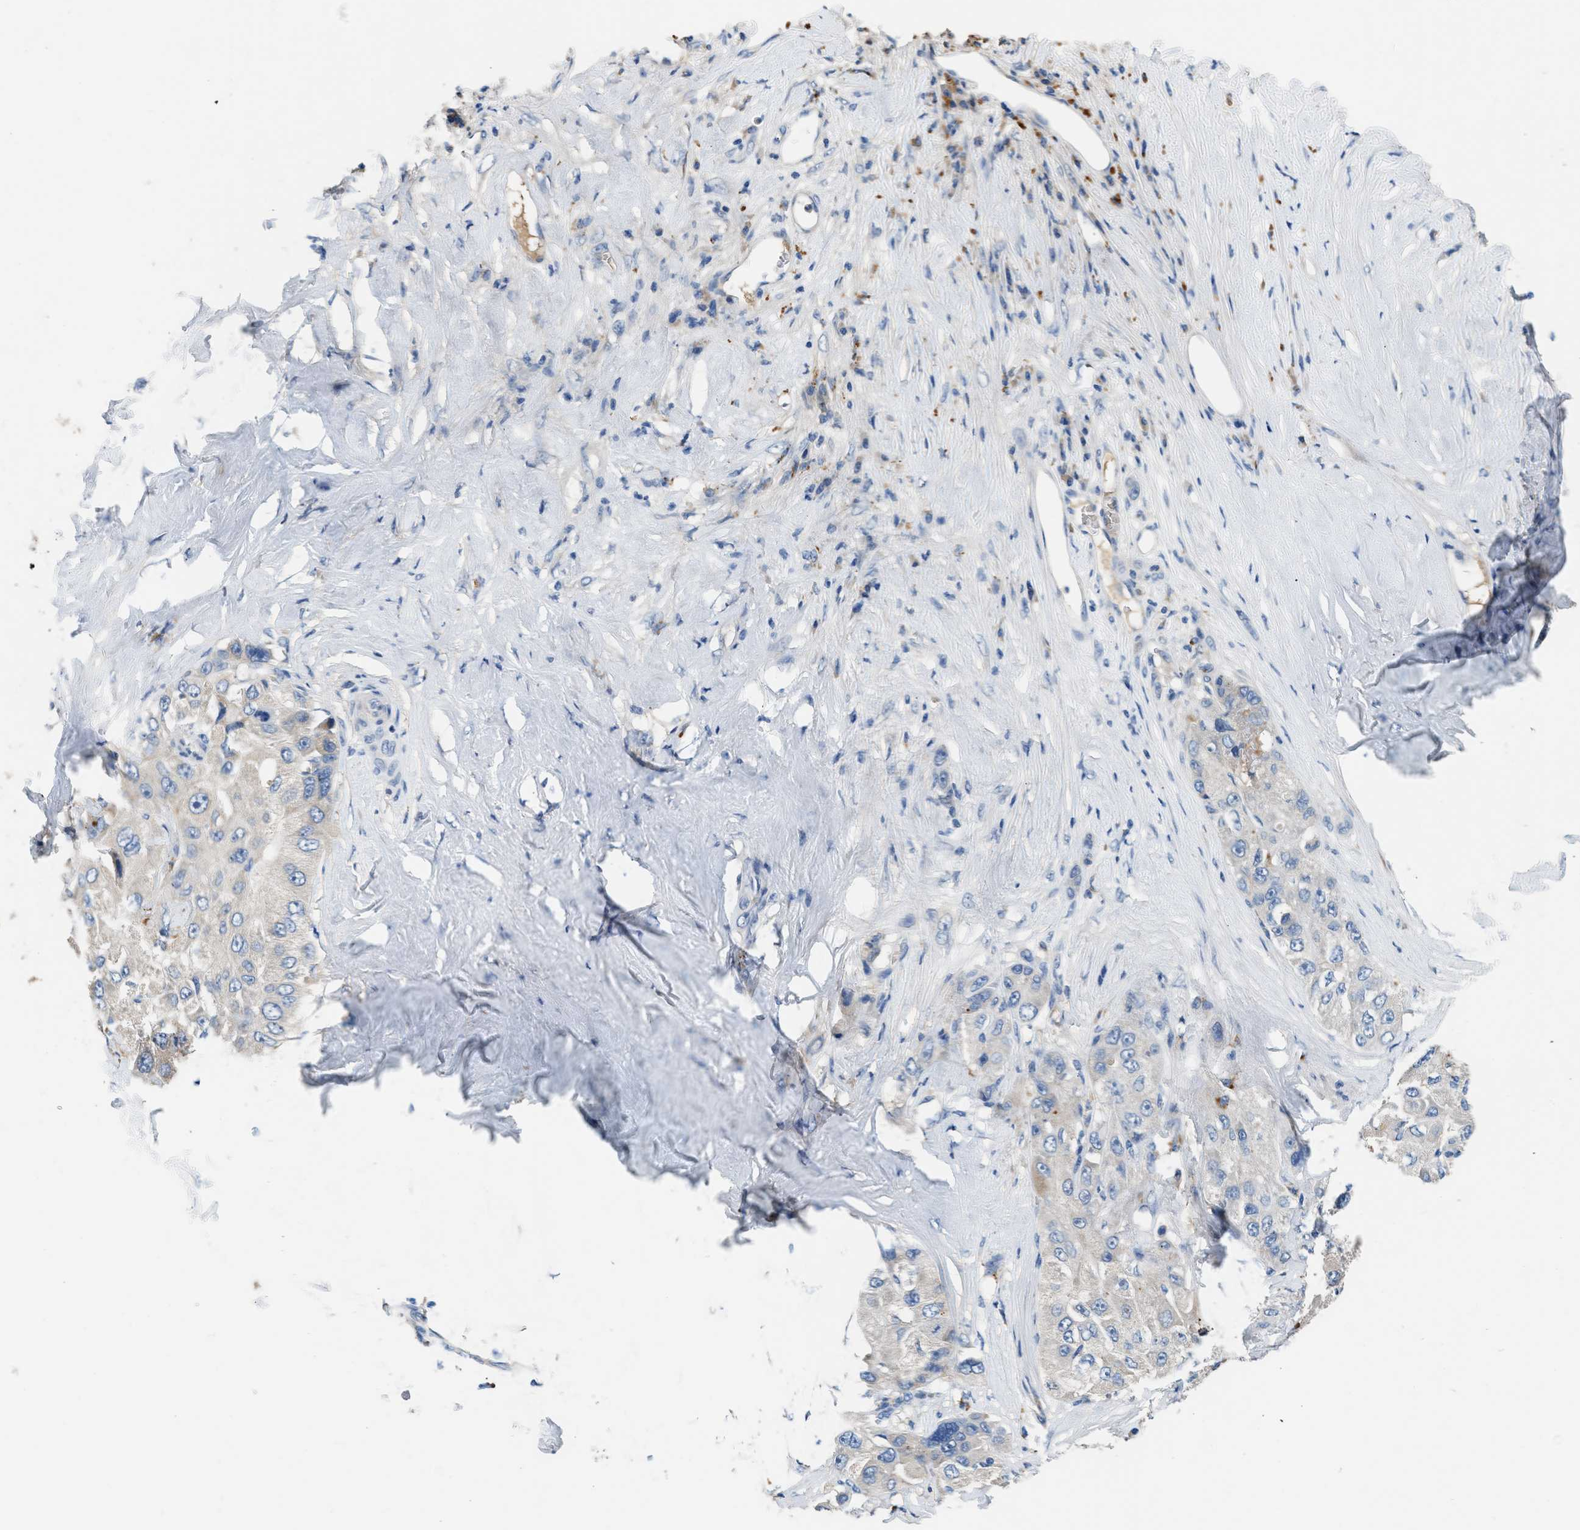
{"staining": {"intensity": "weak", "quantity": "<25%", "location": "cytoplasmic/membranous"}, "tissue": "liver cancer", "cell_type": "Tumor cells", "image_type": "cancer", "snomed": [{"axis": "morphology", "description": "Carcinoma, Hepatocellular, NOS"}, {"axis": "topography", "description": "Liver"}], "caption": "Protein analysis of liver cancer (hepatocellular carcinoma) exhibits no significant positivity in tumor cells. Brightfield microscopy of immunohistochemistry (IHC) stained with DAB (brown) and hematoxylin (blue), captured at high magnification.", "gene": "RWDD2B", "patient": {"sex": "male", "age": 80}}